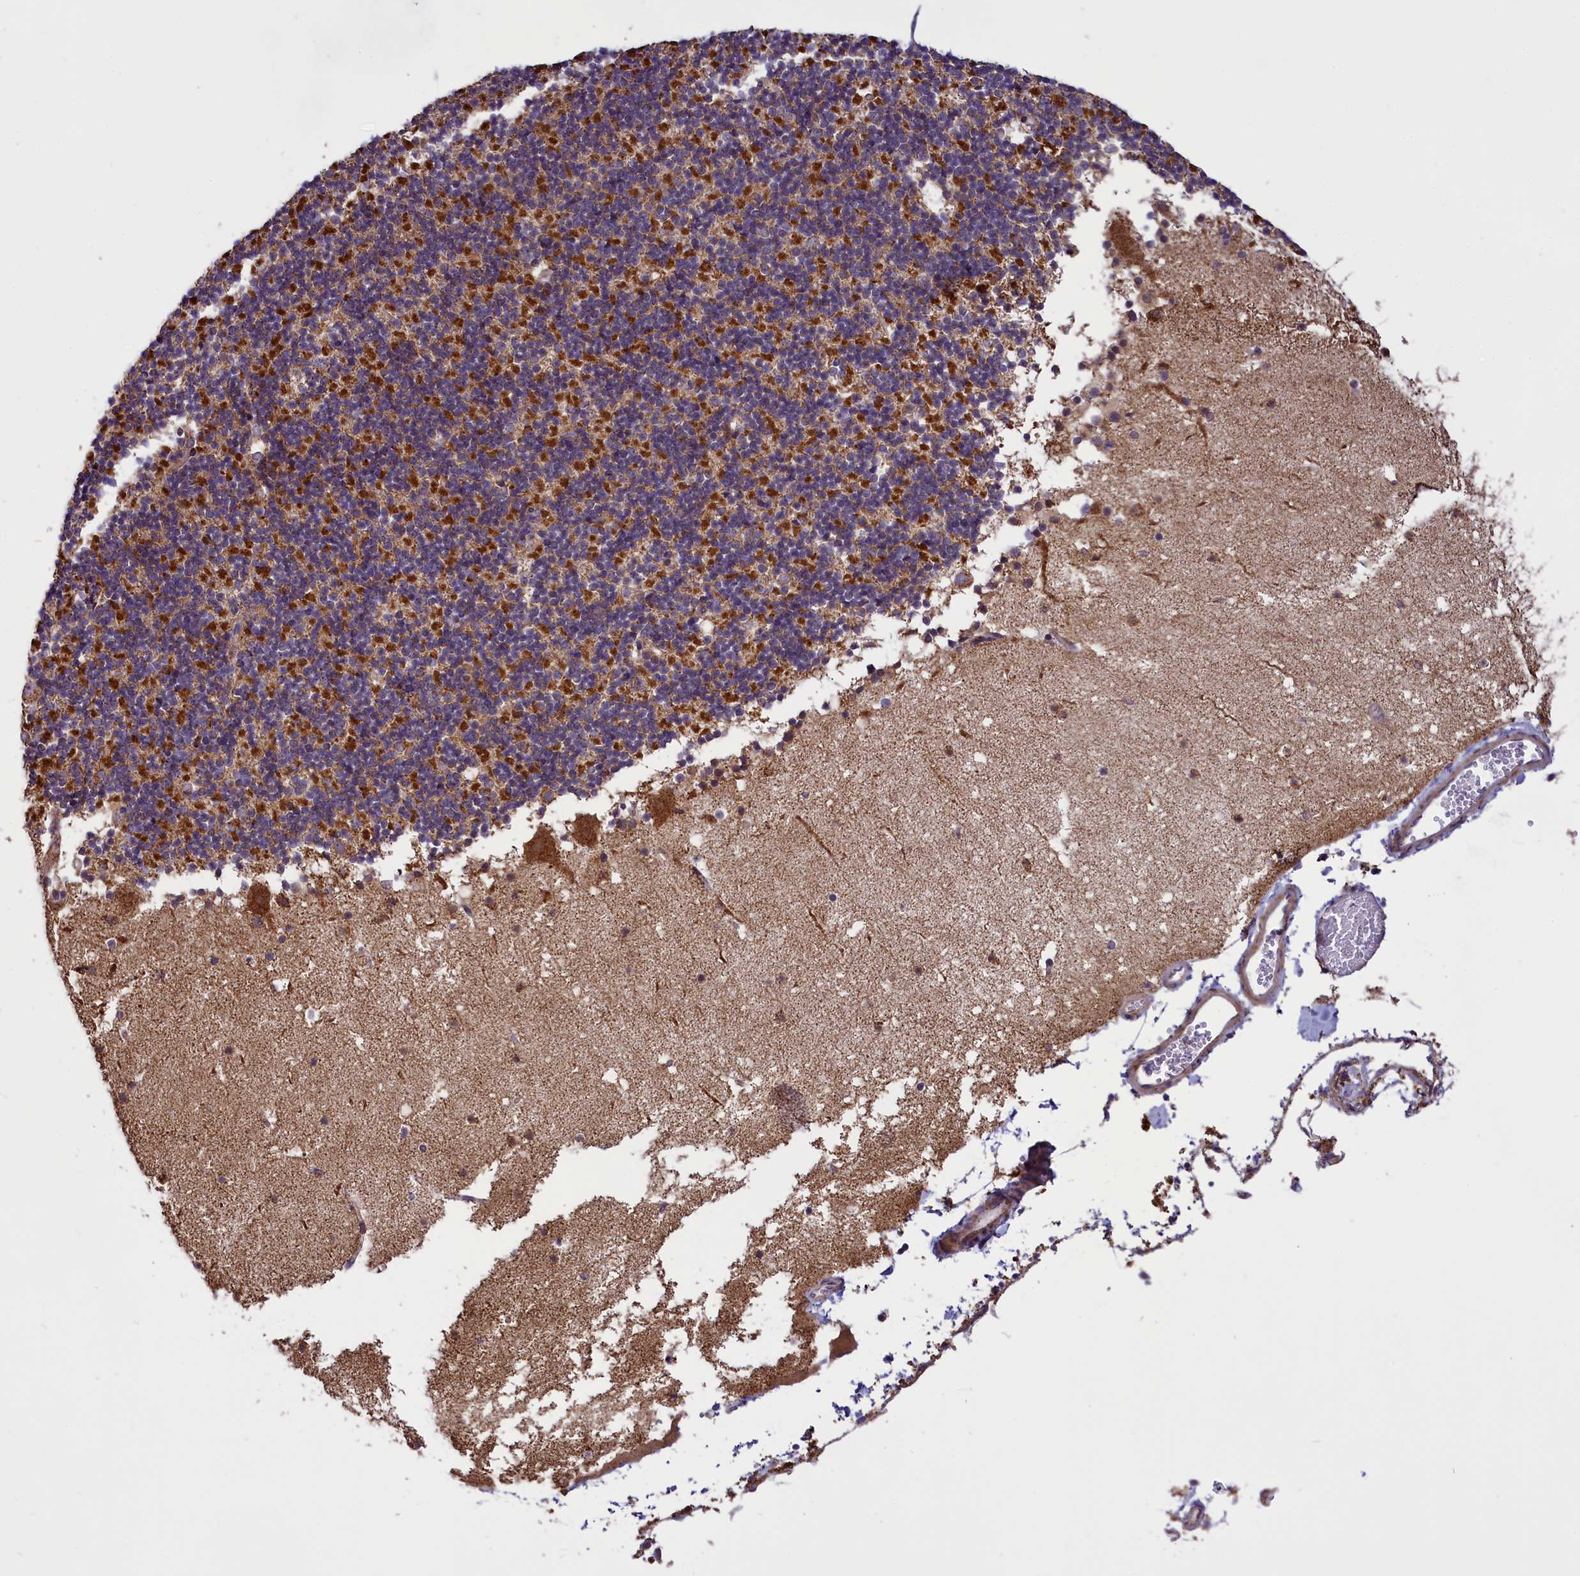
{"staining": {"intensity": "moderate", "quantity": ">75%", "location": "cytoplasmic/membranous"}, "tissue": "cerebellum", "cell_type": "Cells in granular layer", "image_type": "normal", "snomed": [{"axis": "morphology", "description": "Normal tissue, NOS"}, {"axis": "topography", "description": "Cerebellum"}], "caption": "Immunohistochemical staining of unremarkable human cerebellum displays medium levels of moderate cytoplasmic/membranous staining in approximately >75% of cells in granular layer.", "gene": "GLRX5", "patient": {"sex": "male", "age": 57}}